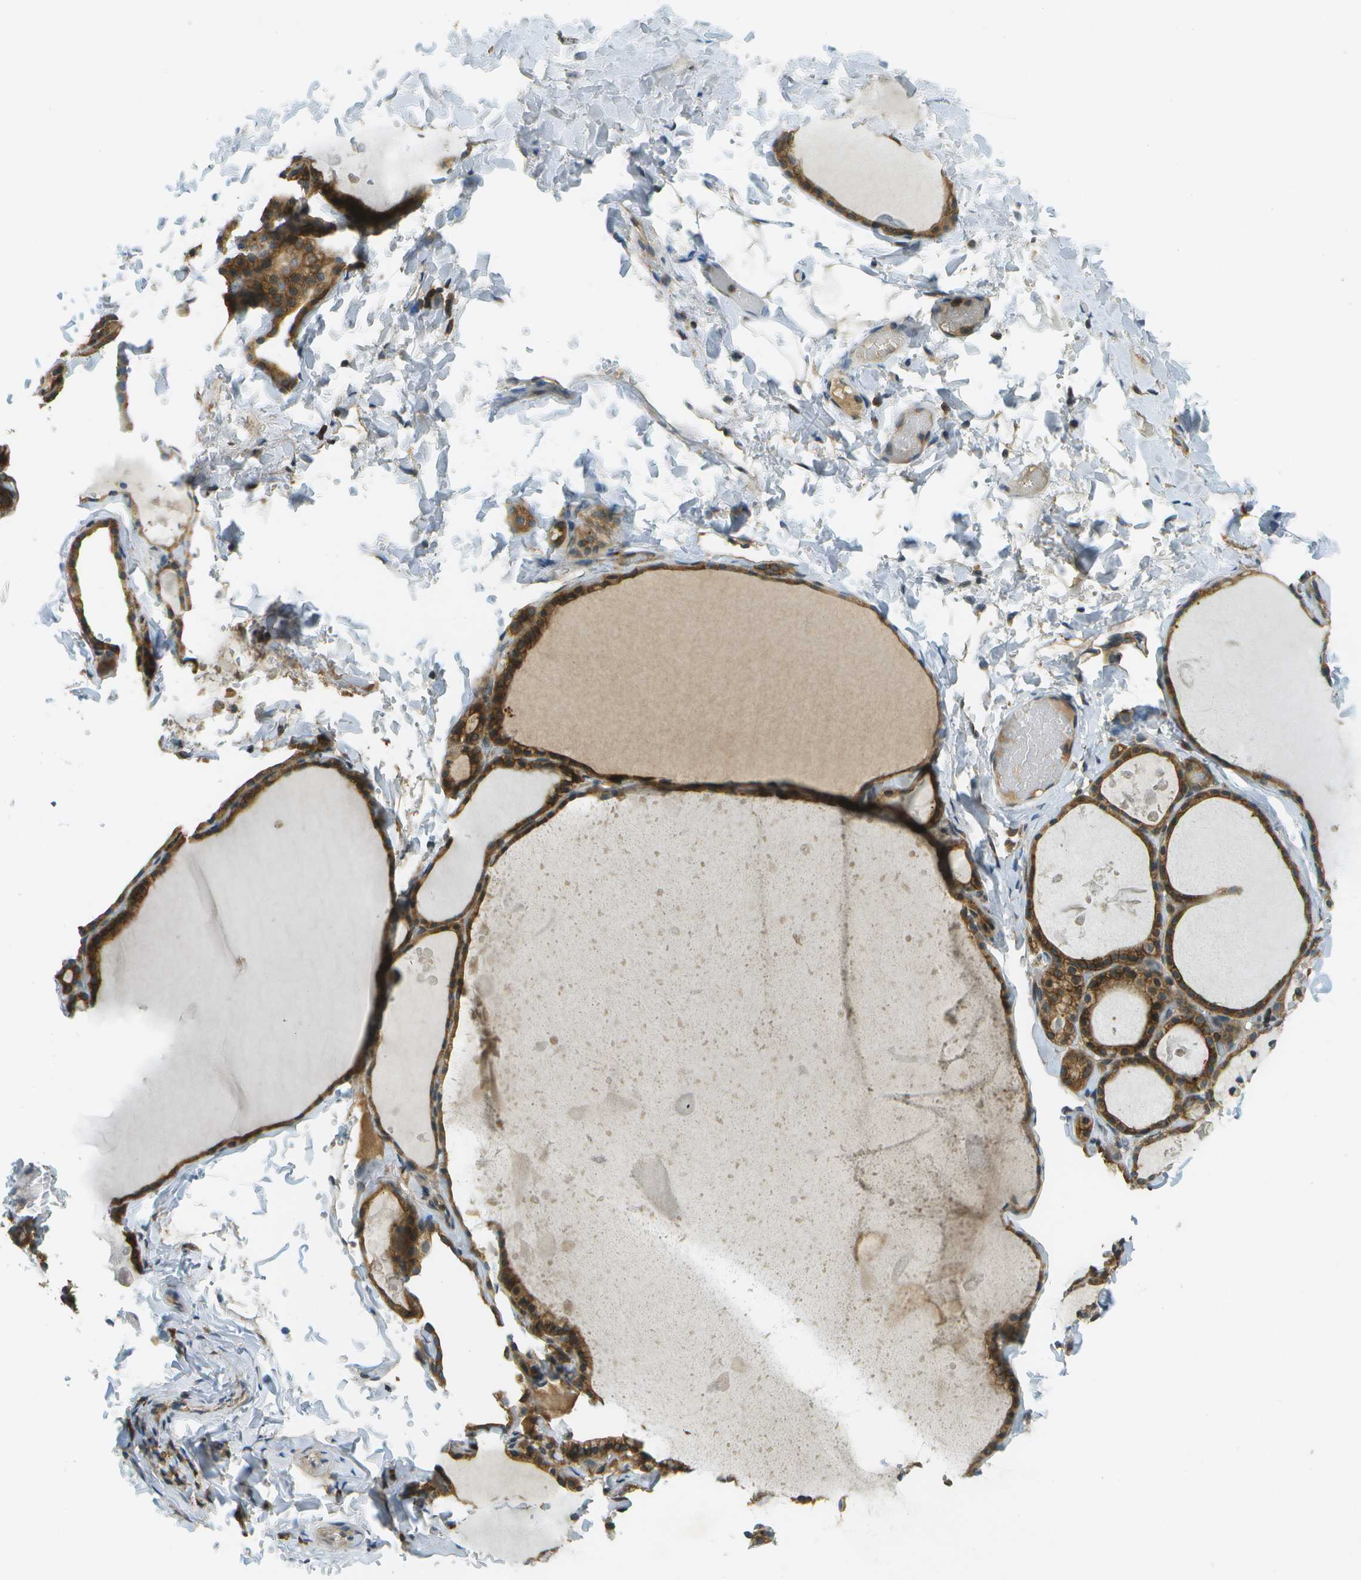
{"staining": {"intensity": "moderate", "quantity": ">75%", "location": "cytoplasmic/membranous"}, "tissue": "thyroid gland", "cell_type": "Glandular cells", "image_type": "normal", "snomed": [{"axis": "morphology", "description": "Normal tissue, NOS"}, {"axis": "topography", "description": "Thyroid gland"}], "caption": "Immunohistochemistry (IHC) (DAB (3,3'-diaminobenzidine)) staining of normal human thyroid gland displays moderate cytoplasmic/membranous protein expression in approximately >75% of glandular cells. The staining is performed using DAB (3,3'-diaminobenzidine) brown chromogen to label protein expression. The nuclei are counter-stained blue using hematoxylin.", "gene": "TMTC1", "patient": {"sex": "male", "age": 56}}